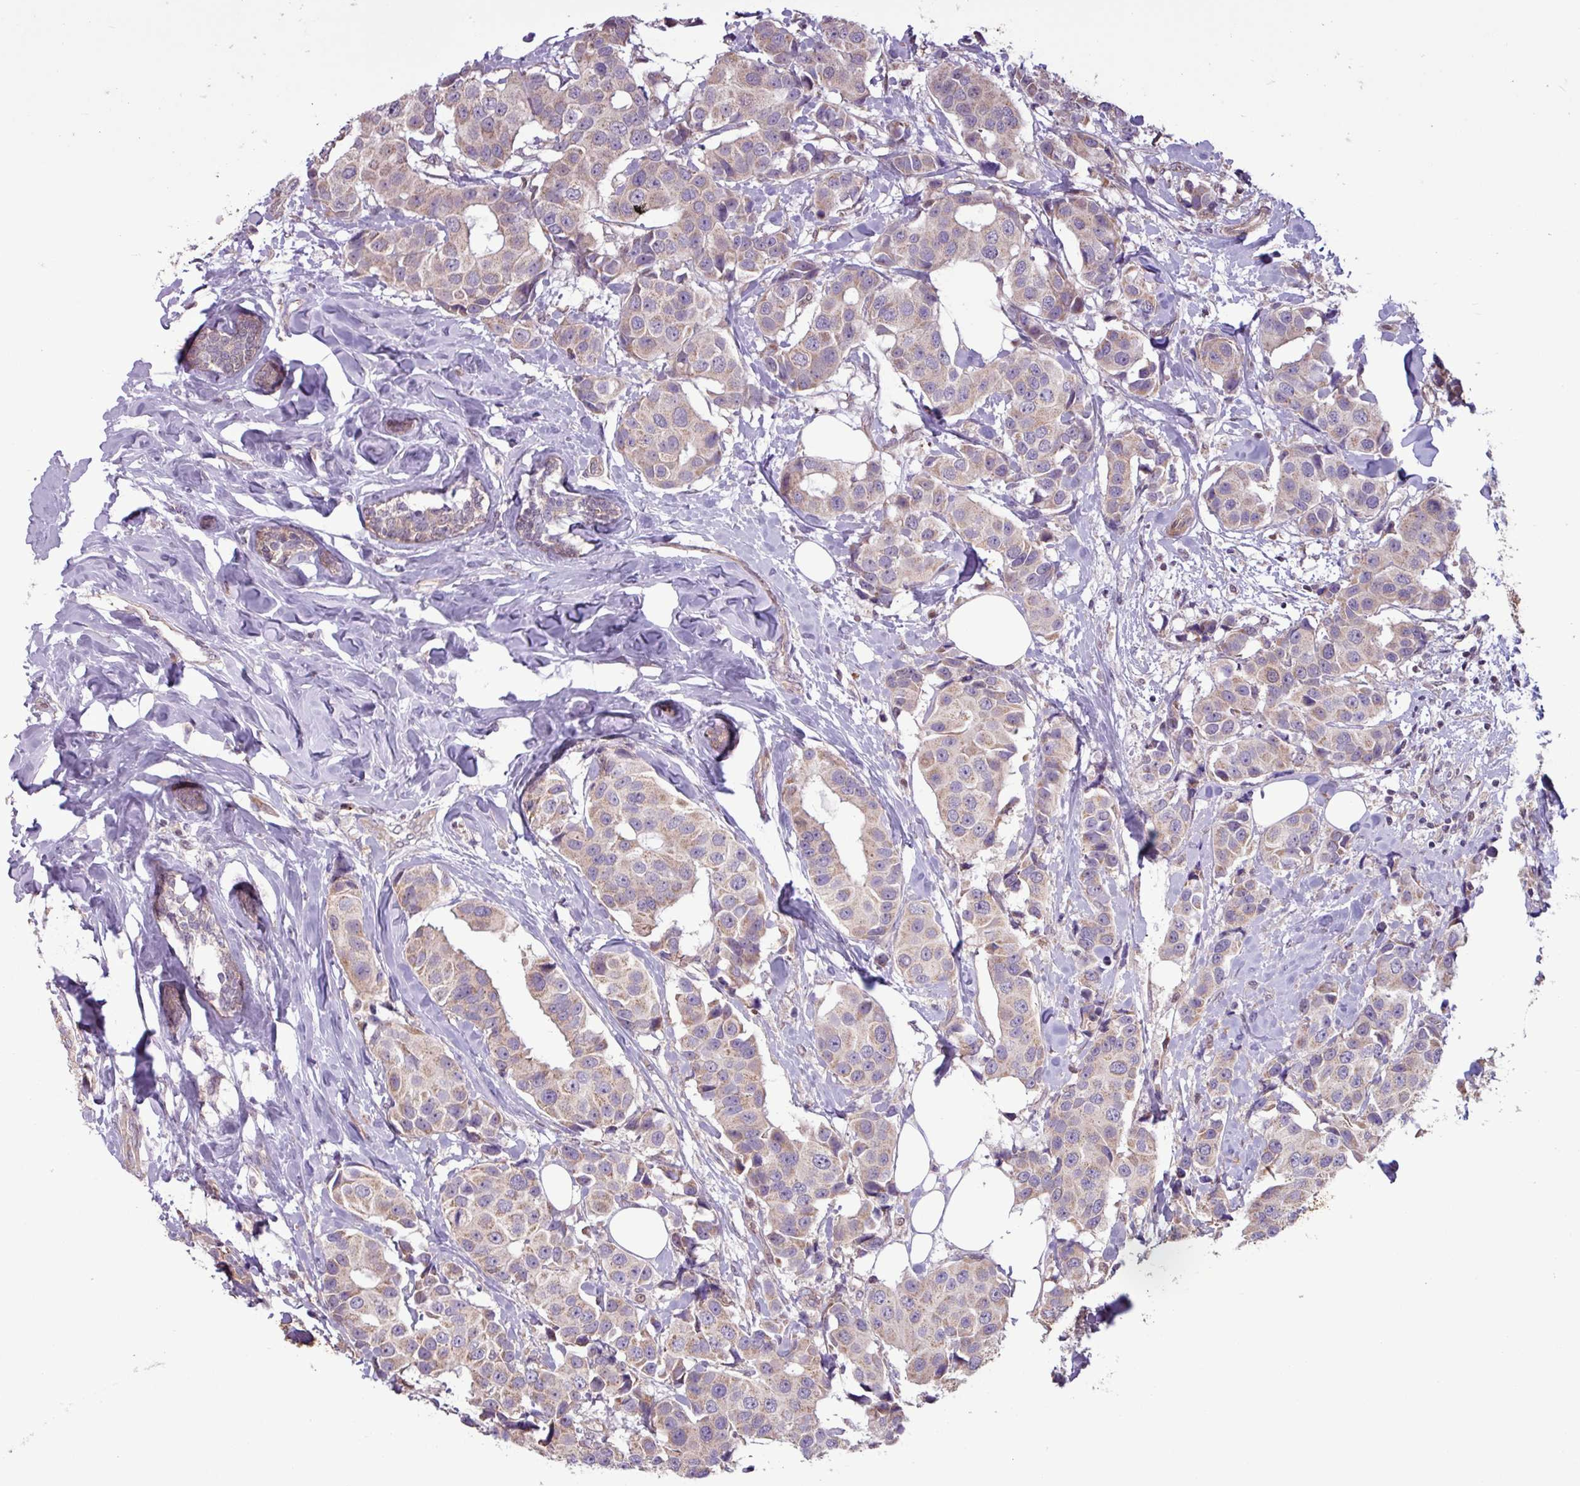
{"staining": {"intensity": "weak", "quantity": ">75%", "location": "cytoplasmic/membranous"}, "tissue": "breast cancer", "cell_type": "Tumor cells", "image_type": "cancer", "snomed": [{"axis": "morphology", "description": "Normal tissue, NOS"}, {"axis": "morphology", "description": "Duct carcinoma"}, {"axis": "topography", "description": "Breast"}], "caption": "Protein staining of invasive ductal carcinoma (breast) tissue shows weak cytoplasmic/membranous expression in approximately >75% of tumor cells. (DAB (3,3'-diaminobenzidine) = brown stain, brightfield microscopy at high magnification).", "gene": "PDPR", "patient": {"sex": "female", "age": 39}}